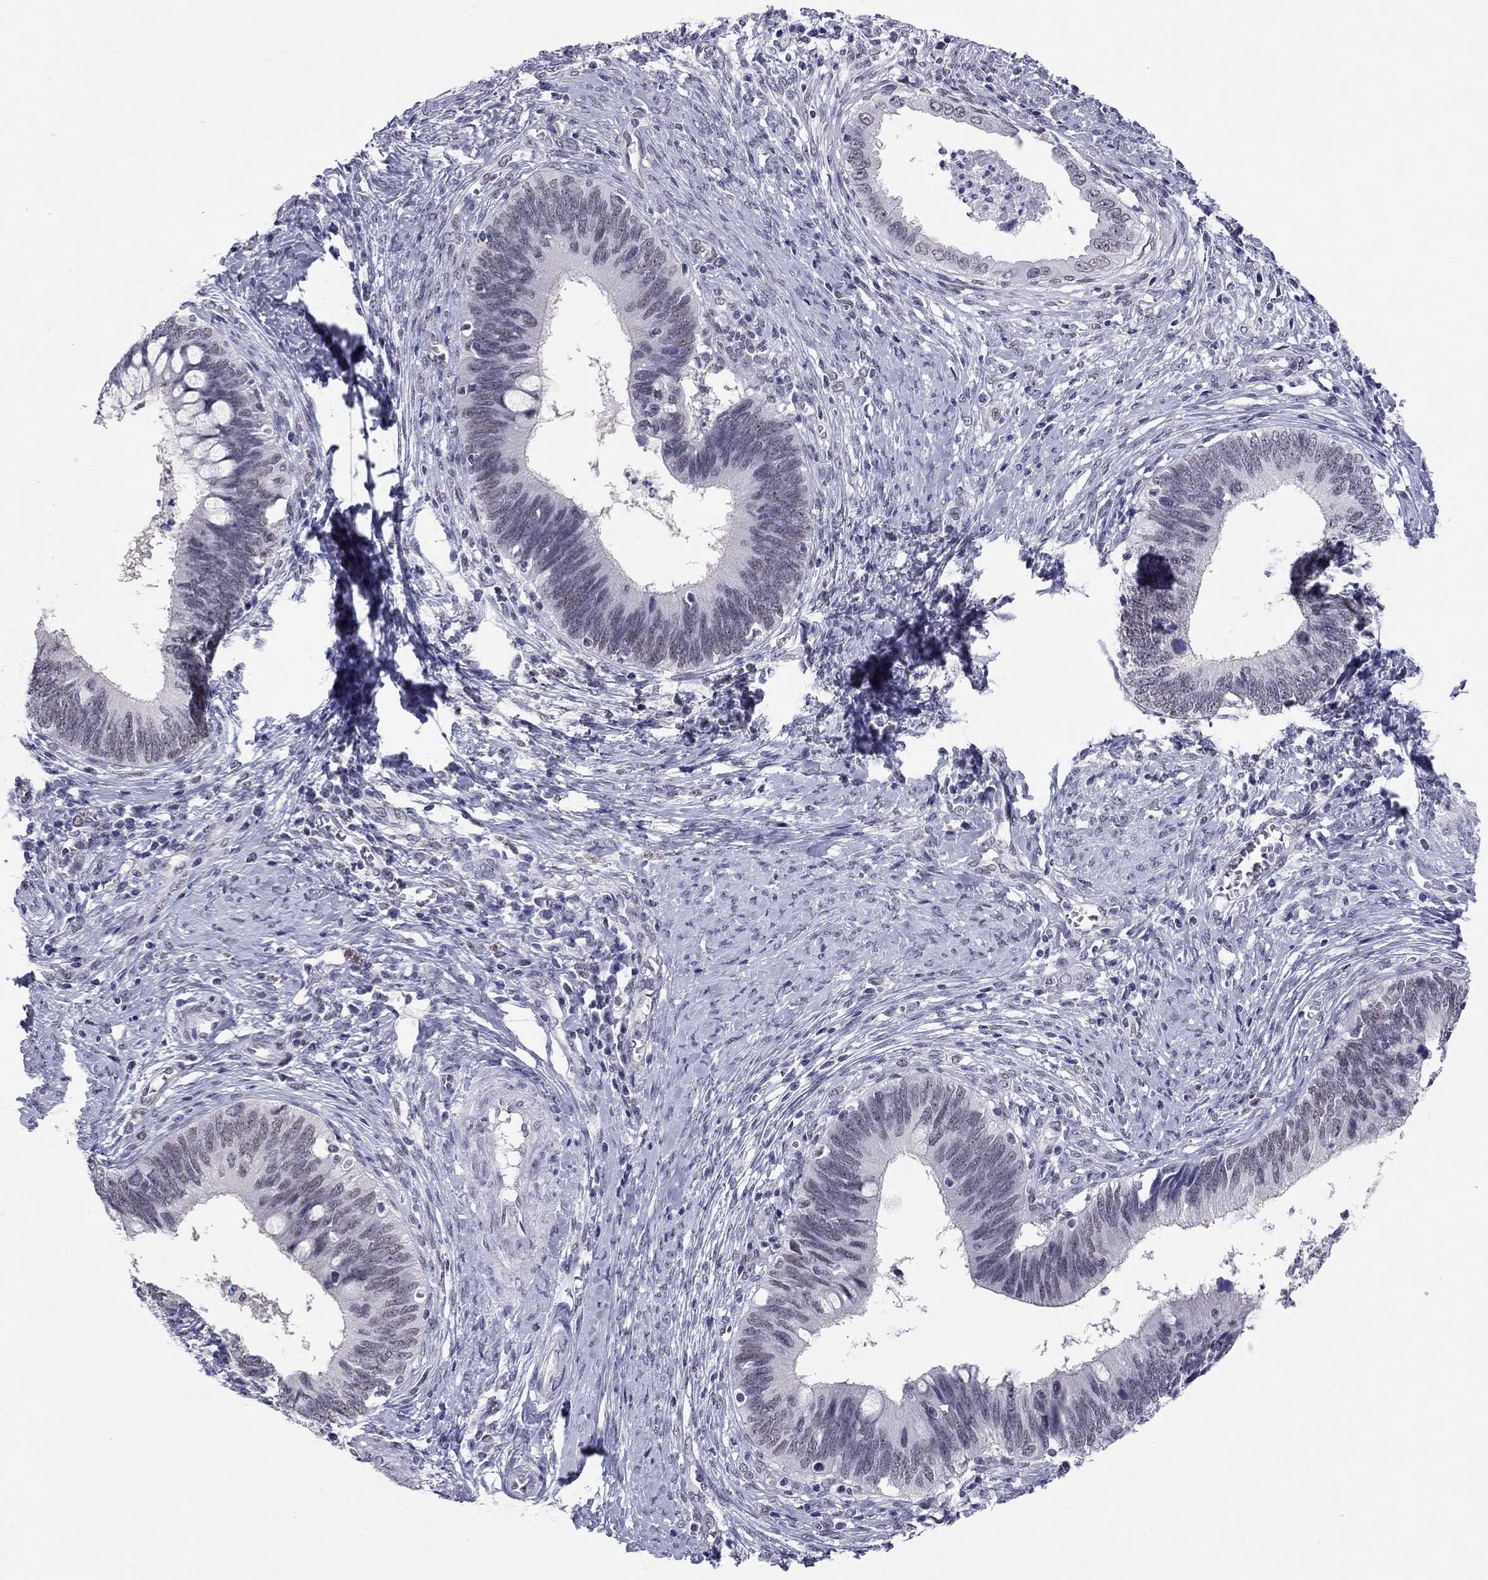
{"staining": {"intensity": "weak", "quantity": "<25%", "location": "nuclear"}, "tissue": "cervical cancer", "cell_type": "Tumor cells", "image_type": "cancer", "snomed": [{"axis": "morphology", "description": "Adenocarcinoma, NOS"}, {"axis": "topography", "description": "Cervix"}], "caption": "Immunohistochemical staining of human adenocarcinoma (cervical) exhibits no significant staining in tumor cells.", "gene": "DOT1L", "patient": {"sex": "female", "age": 42}}